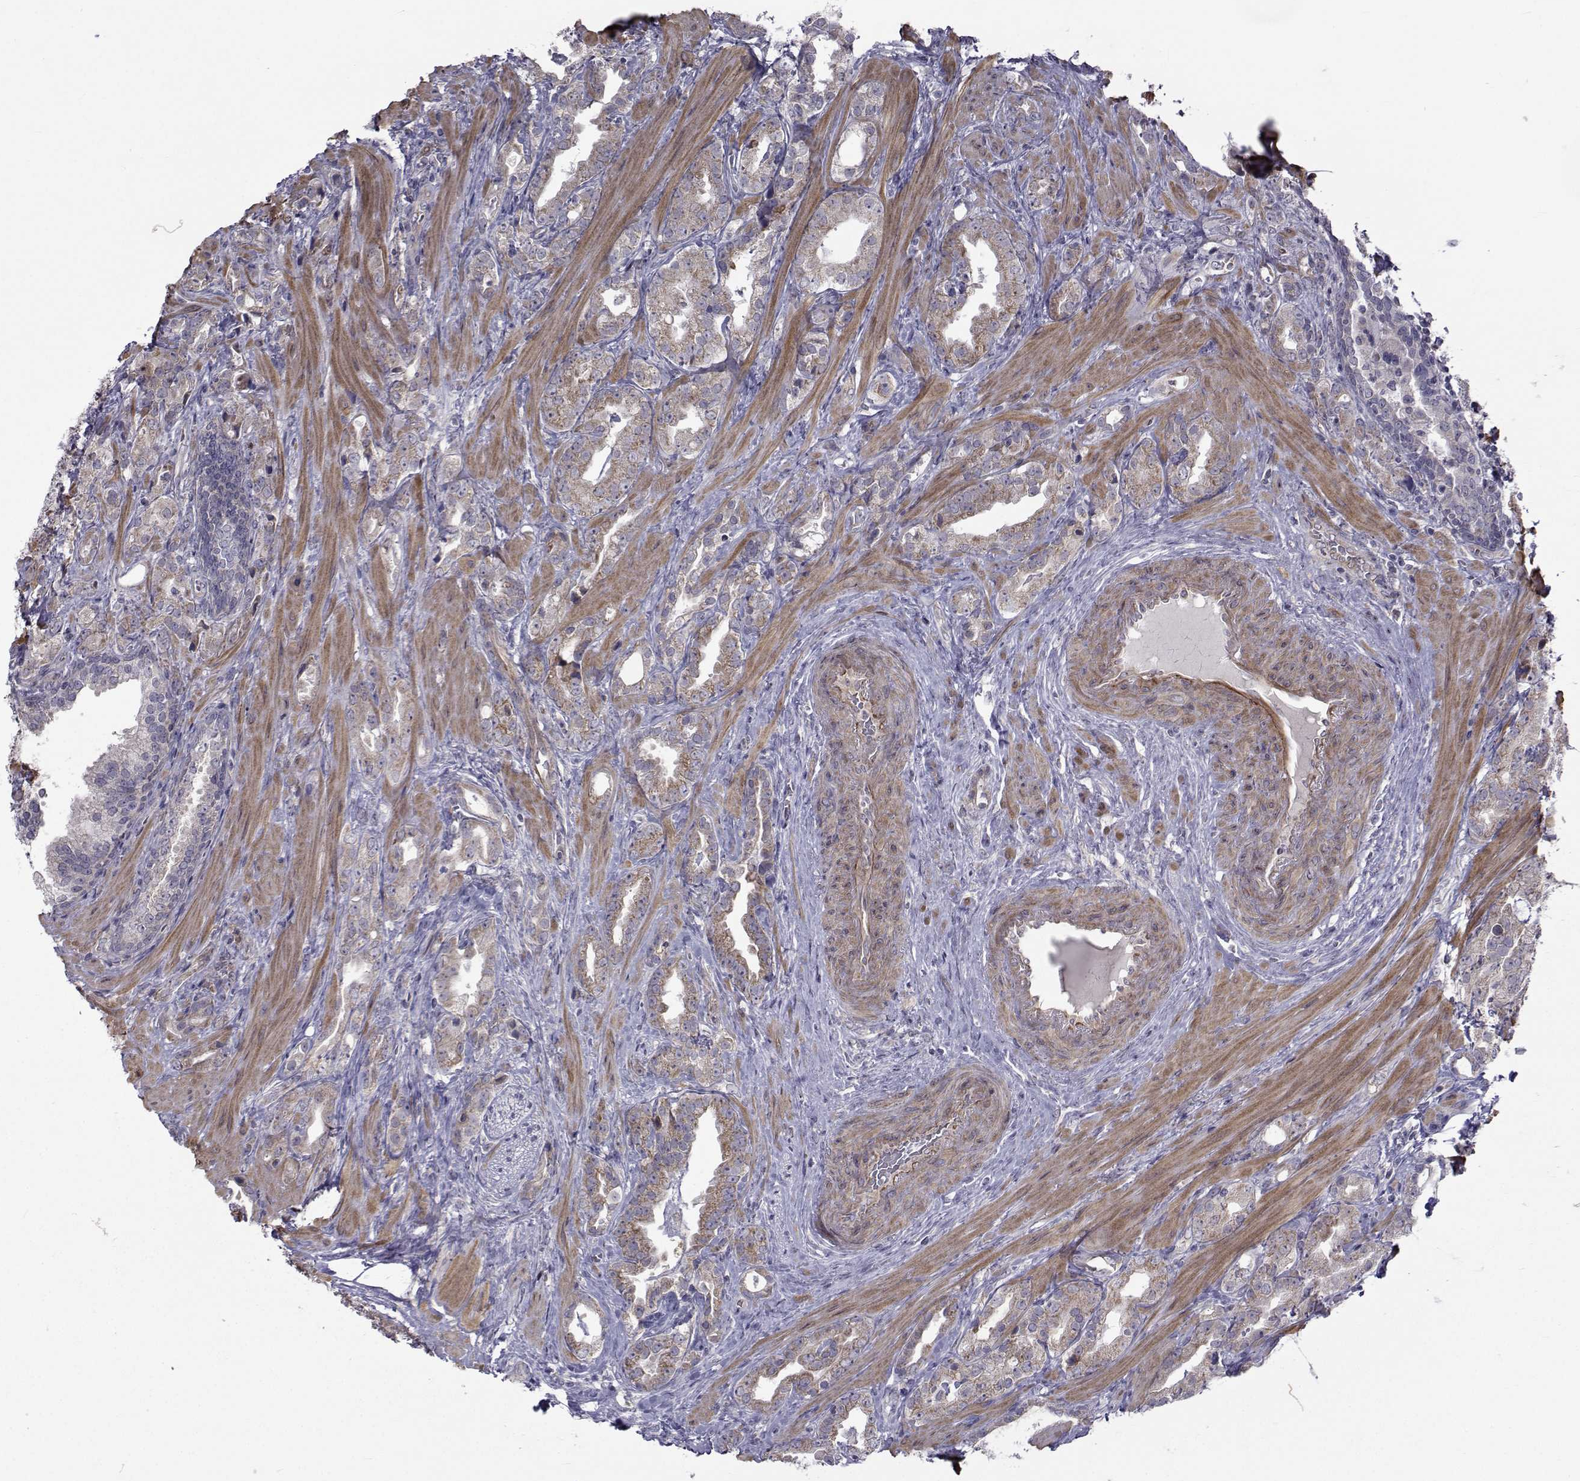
{"staining": {"intensity": "weak", "quantity": "25%-75%", "location": "cytoplasmic/membranous"}, "tissue": "prostate cancer", "cell_type": "Tumor cells", "image_type": "cancer", "snomed": [{"axis": "morphology", "description": "Adenocarcinoma, NOS"}, {"axis": "topography", "description": "Prostate"}], "caption": "Tumor cells exhibit weak cytoplasmic/membranous expression in approximately 25%-75% of cells in prostate cancer.", "gene": "CFAP74", "patient": {"sex": "male", "age": 57}}